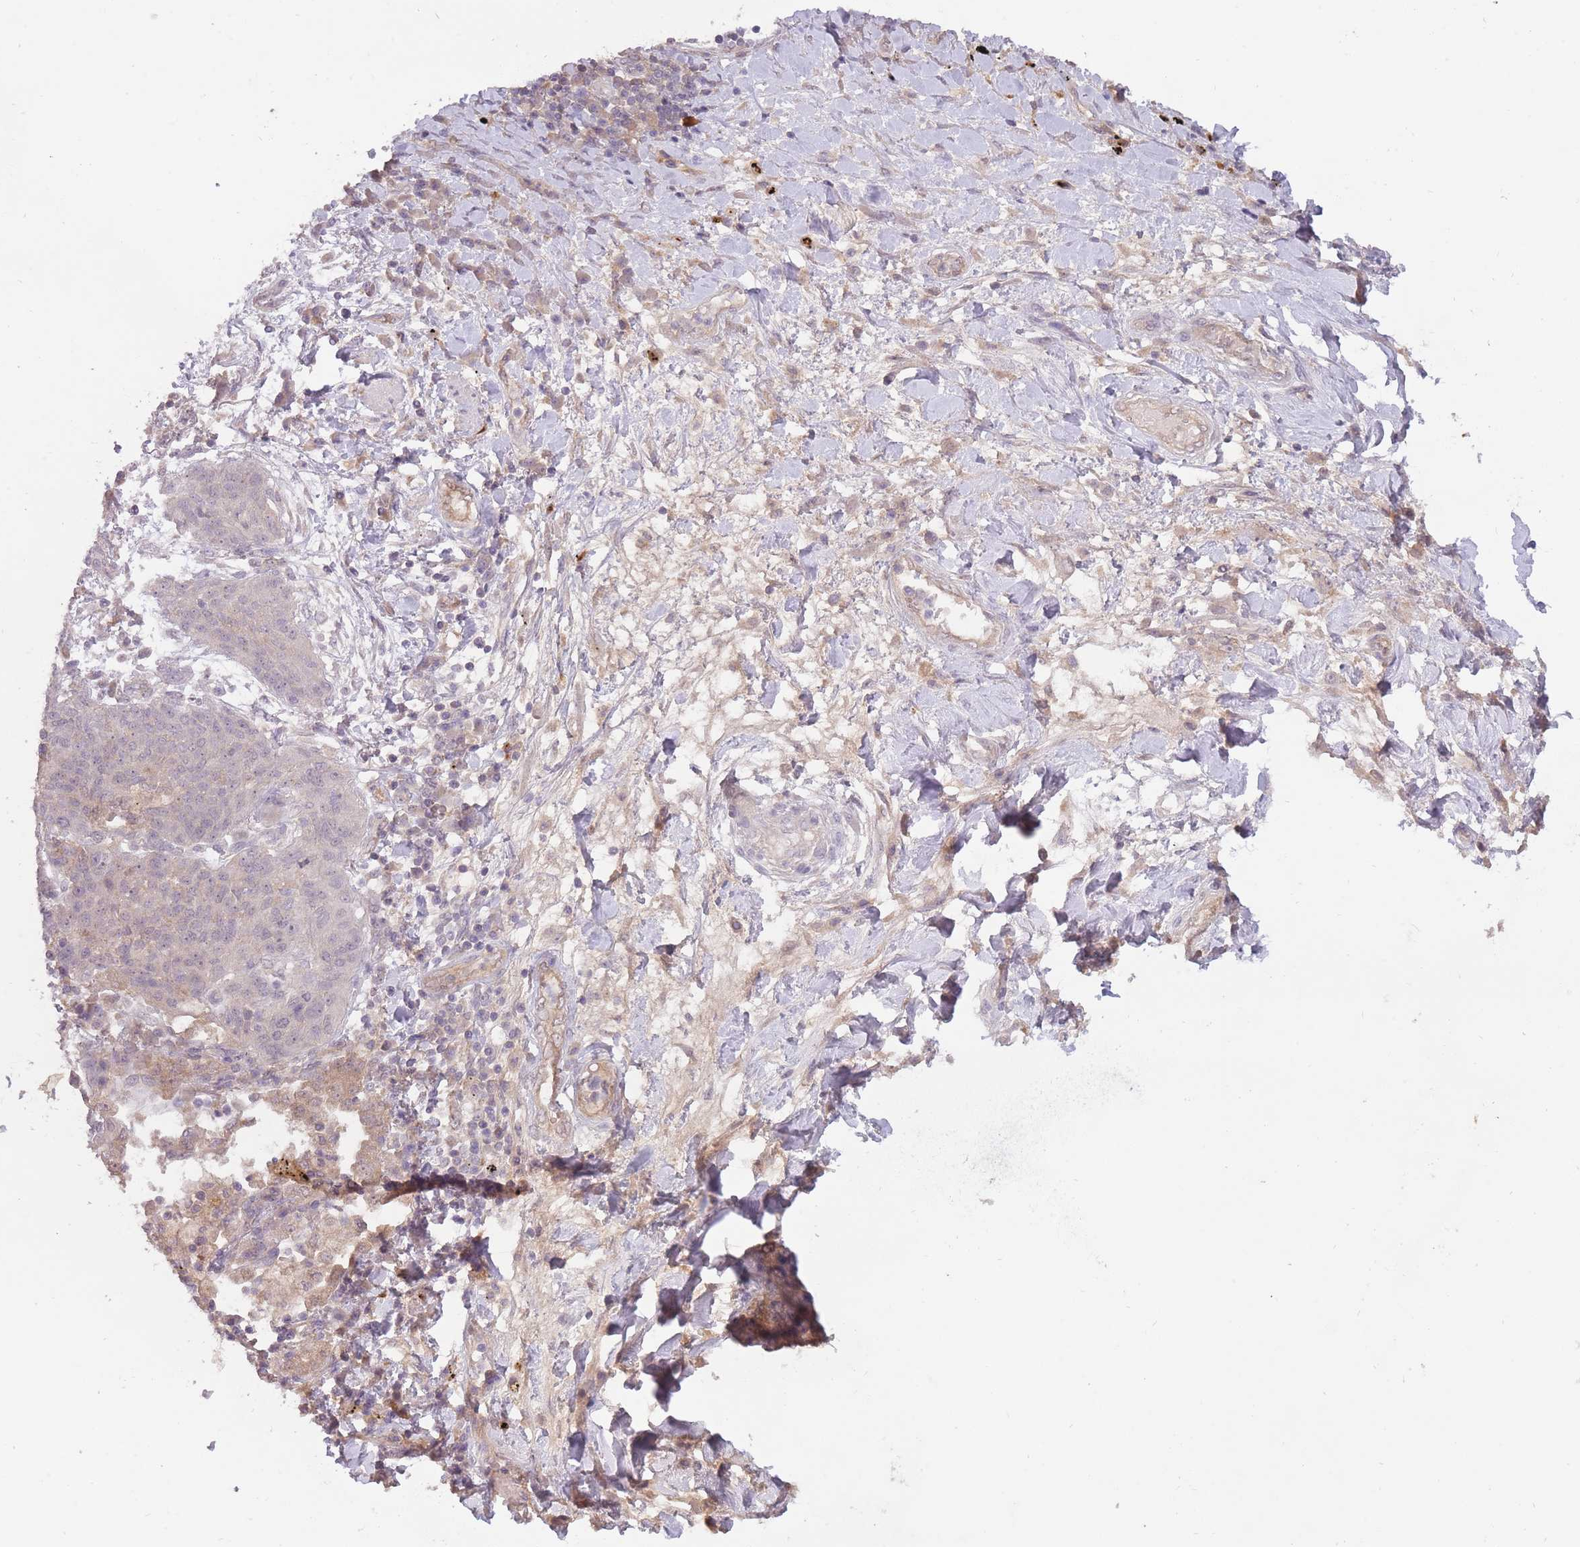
{"staining": {"intensity": "negative", "quantity": "none", "location": "none"}, "tissue": "lung cancer", "cell_type": "Tumor cells", "image_type": "cancer", "snomed": [{"axis": "morphology", "description": "Squamous cell carcinoma, NOS"}, {"axis": "topography", "description": "Lung"}], "caption": "Tumor cells are negative for protein expression in human squamous cell carcinoma (lung). (IHC, brightfield microscopy, high magnification).", "gene": "LRATD2", "patient": {"sex": "female", "age": 70}}